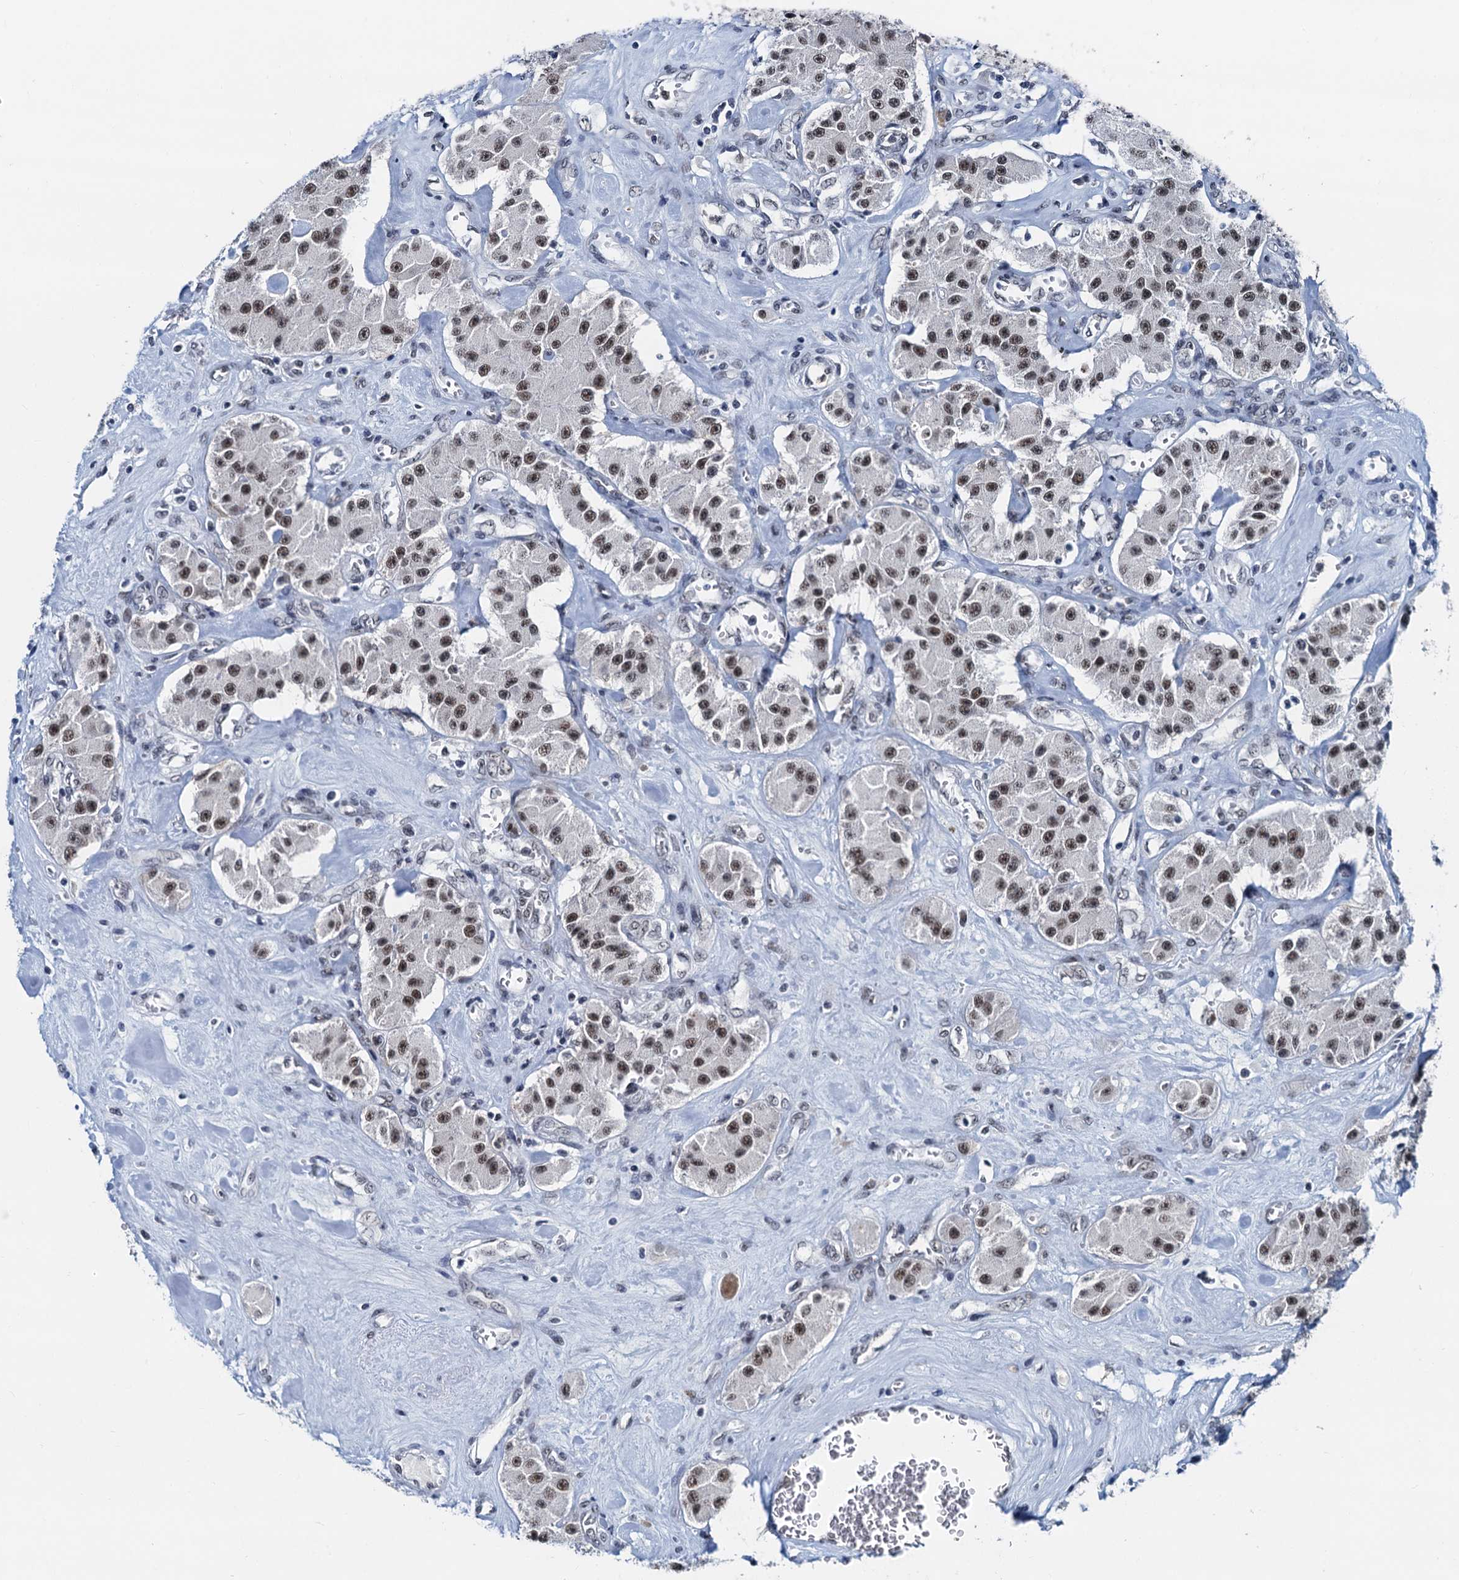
{"staining": {"intensity": "moderate", "quantity": ">75%", "location": "nuclear"}, "tissue": "carcinoid", "cell_type": "Tumor cells", "image_type": "cancer", "snomed": [{"axis": "morphology", "description": "Carcinoid, malignant, NOS"}, {"axis": "topography", "description": "Pancreas"}], "caption": "A histopathology image of malignant carcinoid stained for a protein shows moderate nuclear brown staining in tumor cells.", "gene": "SNRPD1", "patient": {"sex": "male", "age": 41}}